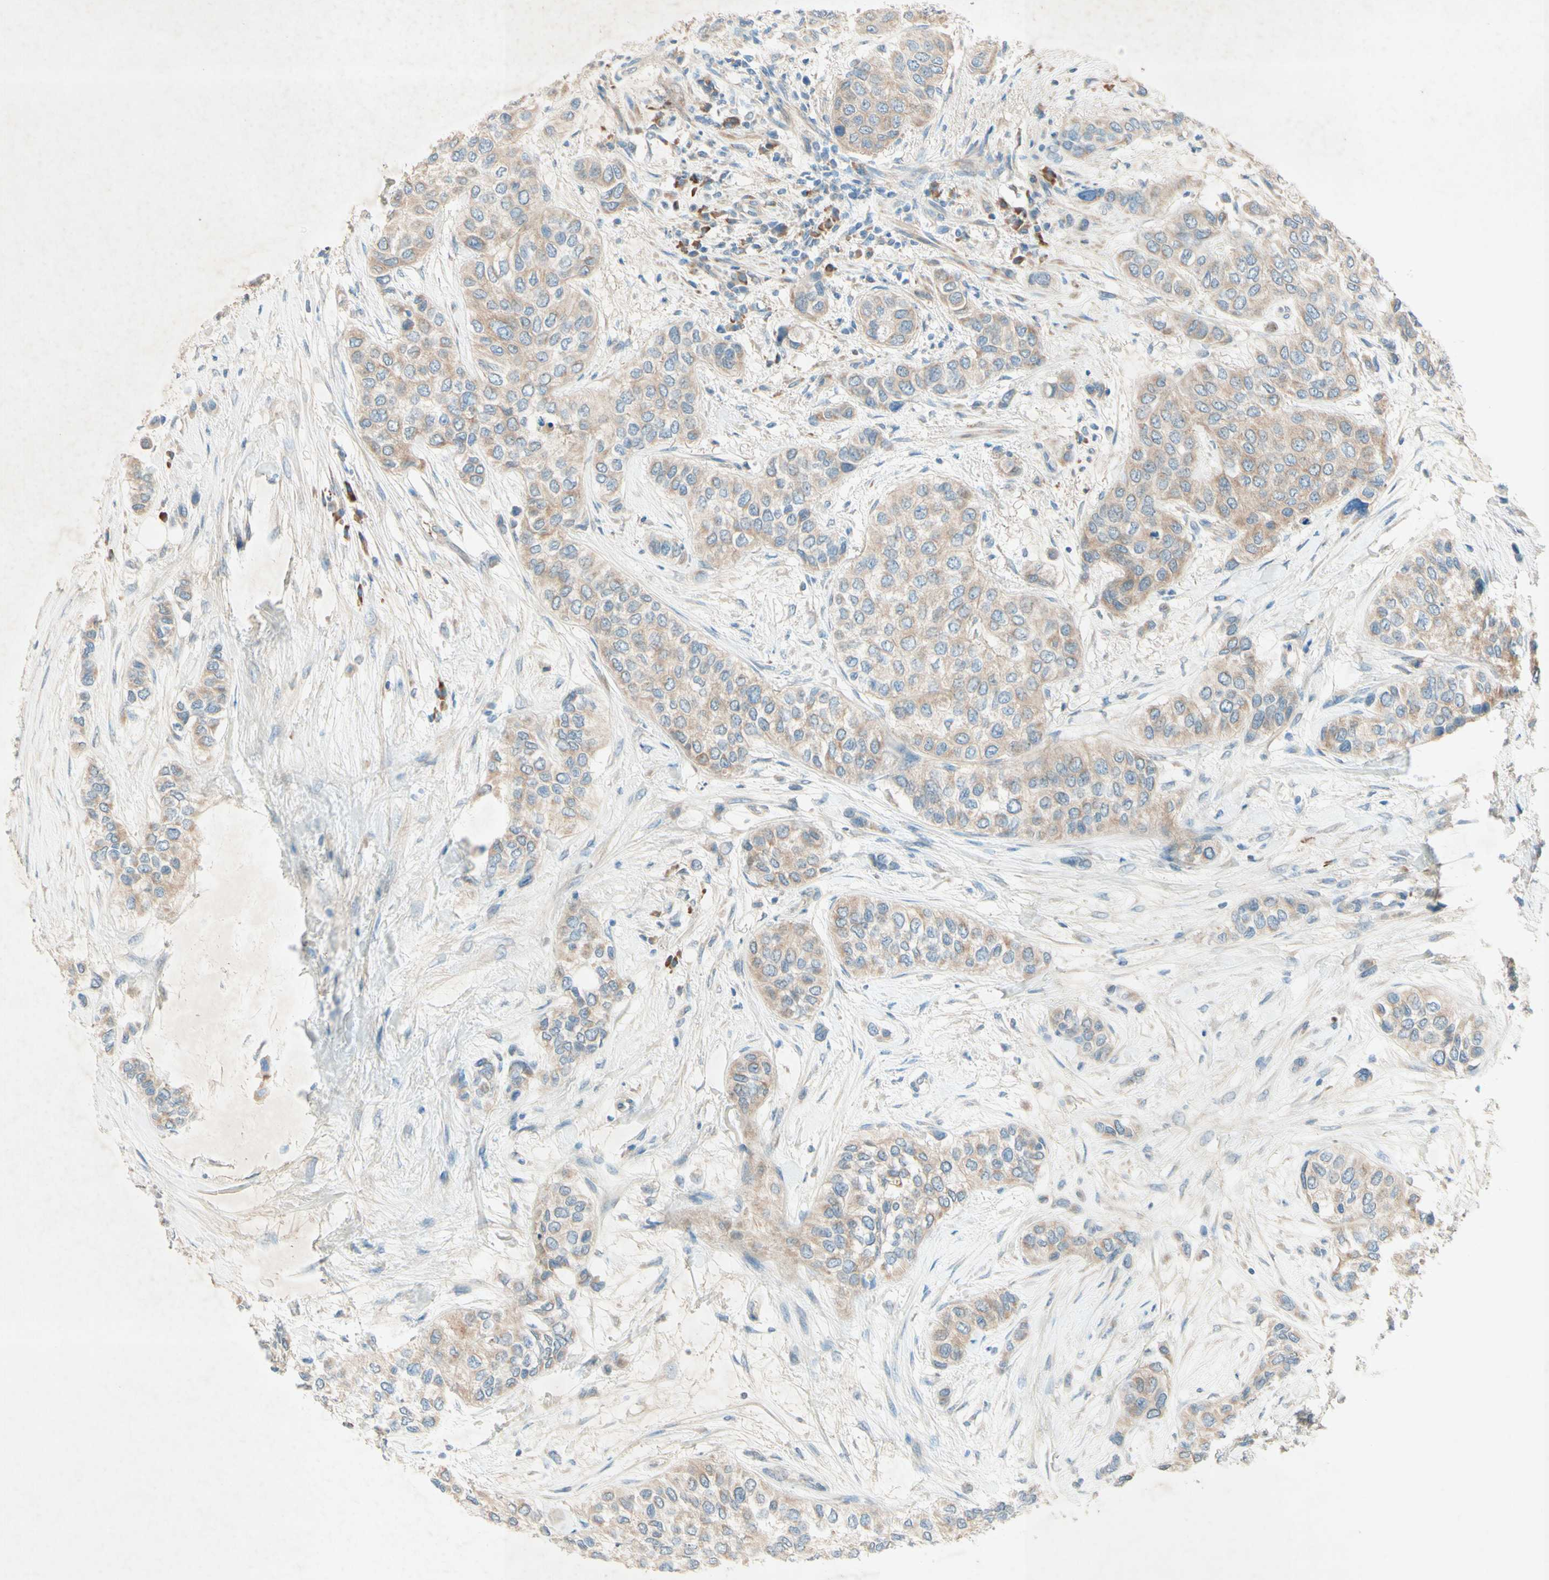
{"staining": {"intensity": "weak", "quantity": ">75%", "location": "cytoplasmic/membranous"}, "tissue": "urothelial cancer", "cell_type": "Tumor cells", "image_type": "cancer", "snomed": [{"axis": "morphology", "description": "Urothelial carcinoma, High grade"}, {"axis": "topography", "description": "Urinary bladder"}], "caption": "This is a micrograph of immunohistochemistry staining of urothelial cancer, which shows weak staining in the cytoplasmic/membranous of tumor cells.", "gene": "IL2", "patient": {"sex": "female", "age": 56}}